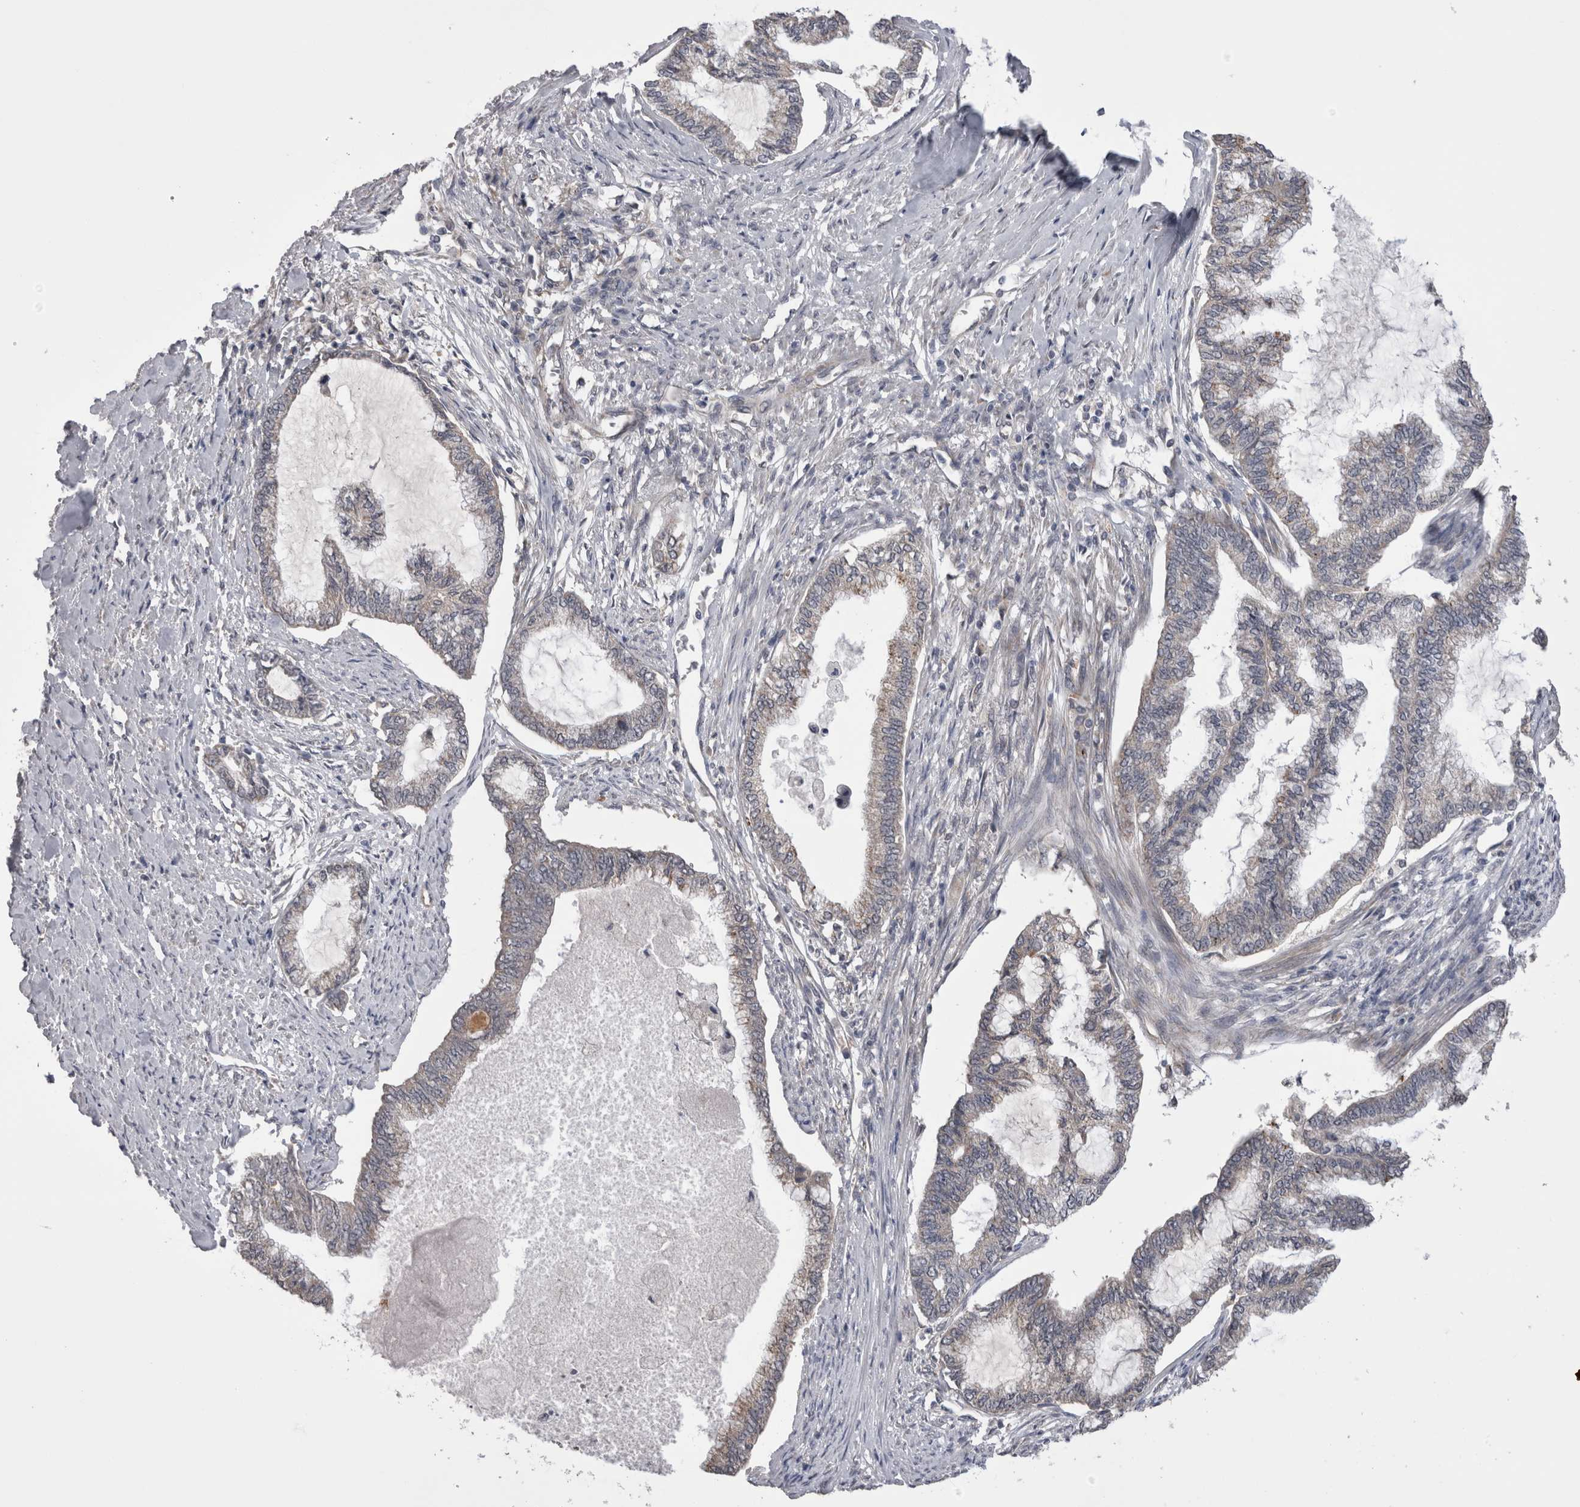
{"staining": {"intensity": "negative", "quantity": "none", "location": "none"}, "tissue": "endometrial cancer", "cell_type": "Tumor cells", "image_type": "cancer", "snomed": [{"axis": "morphology", "description": "Adenocarcinoma, NOS"}, {"axis": "topography", "description": "Endometrium"}], "caption": "The histopathology image shows no staining of tumor cells in endometrial cancer.", "gene": "ARHGAP29", "patient": {"sex": "female", "age": 86}}